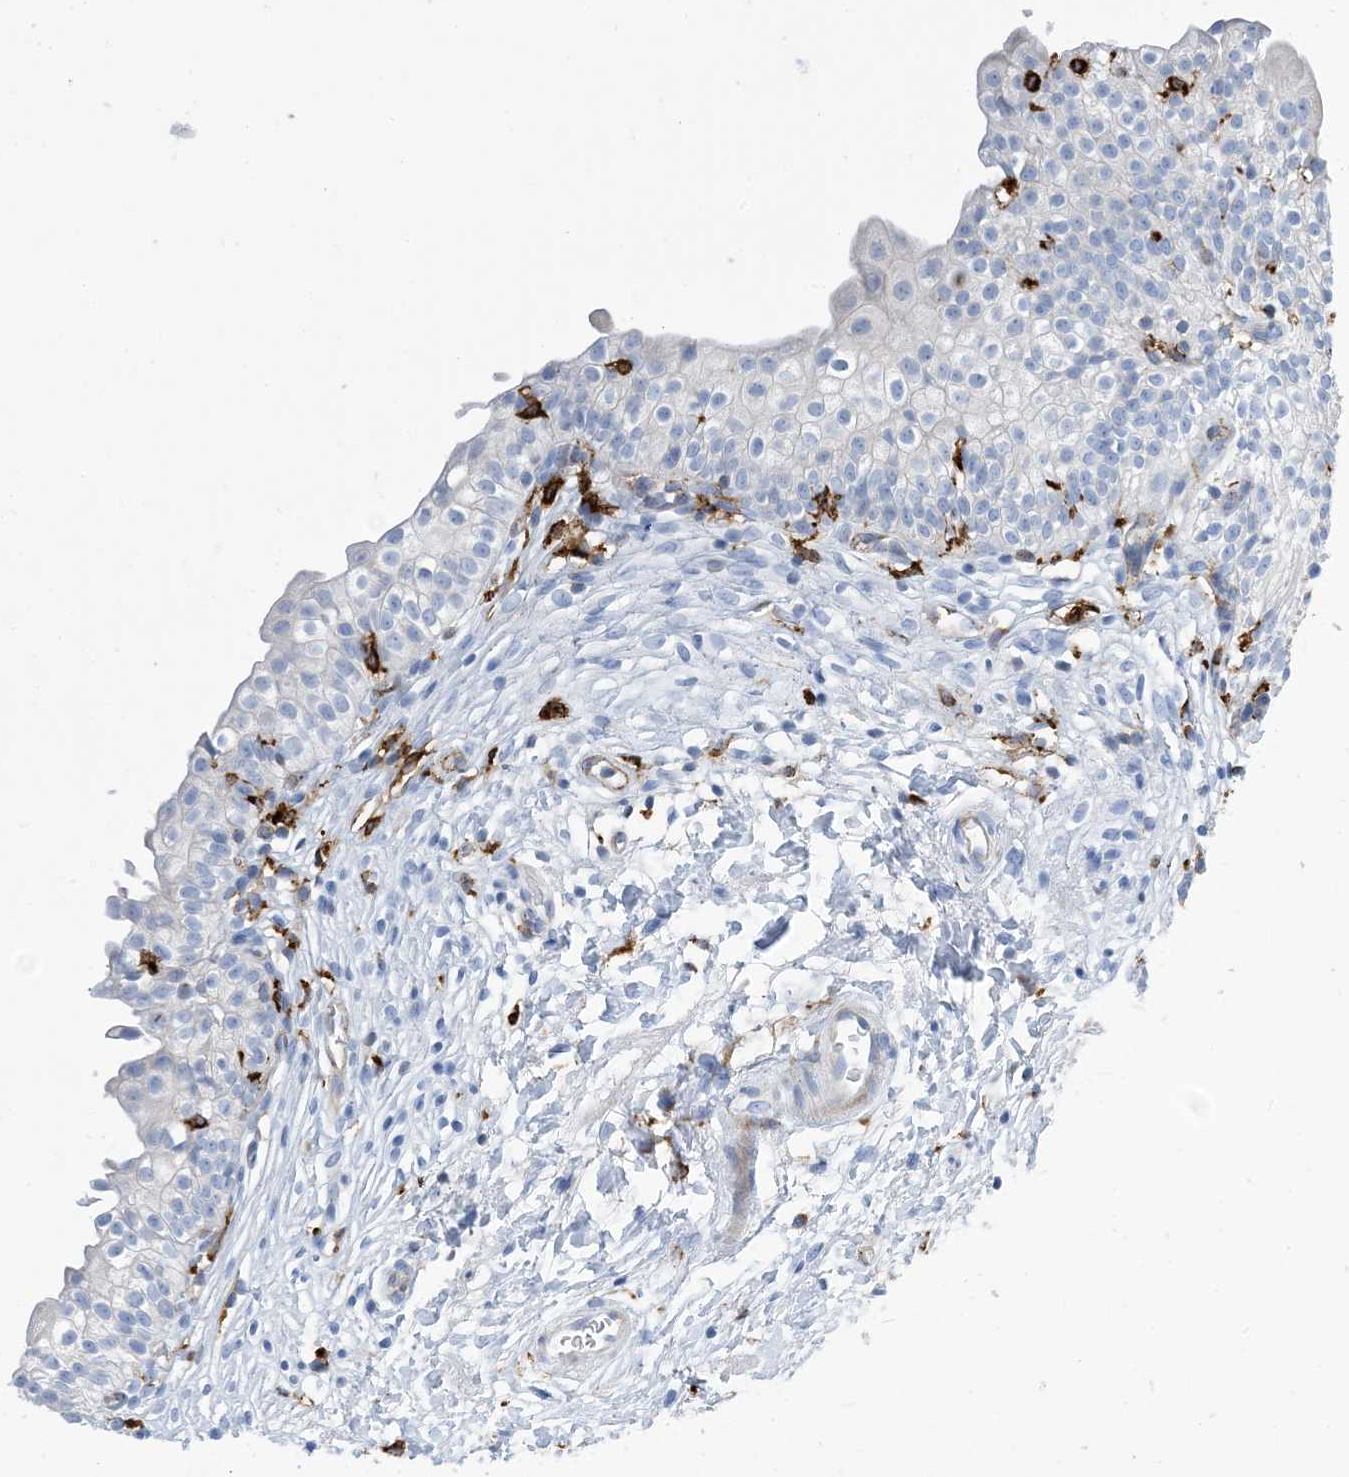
{"staining": {"intensity": "negative", "quantity": "none", "location": "none"}, "tissue": "urinary bladder", "cell_type": "Urothelial cells", "image_type": "normal", "snomed": [{"axis": "morphology", "description": "Normal tissue, NOS"}, {"axis": "topography", "description": "Urinary bladder"}], "caption": "This is an immunohistochemistry (IHC) image of normal human urinary bladder. There is no staining in urothelial cells.", "gene": "DPH3", "patient": {"sex": "male", "age": 55}}